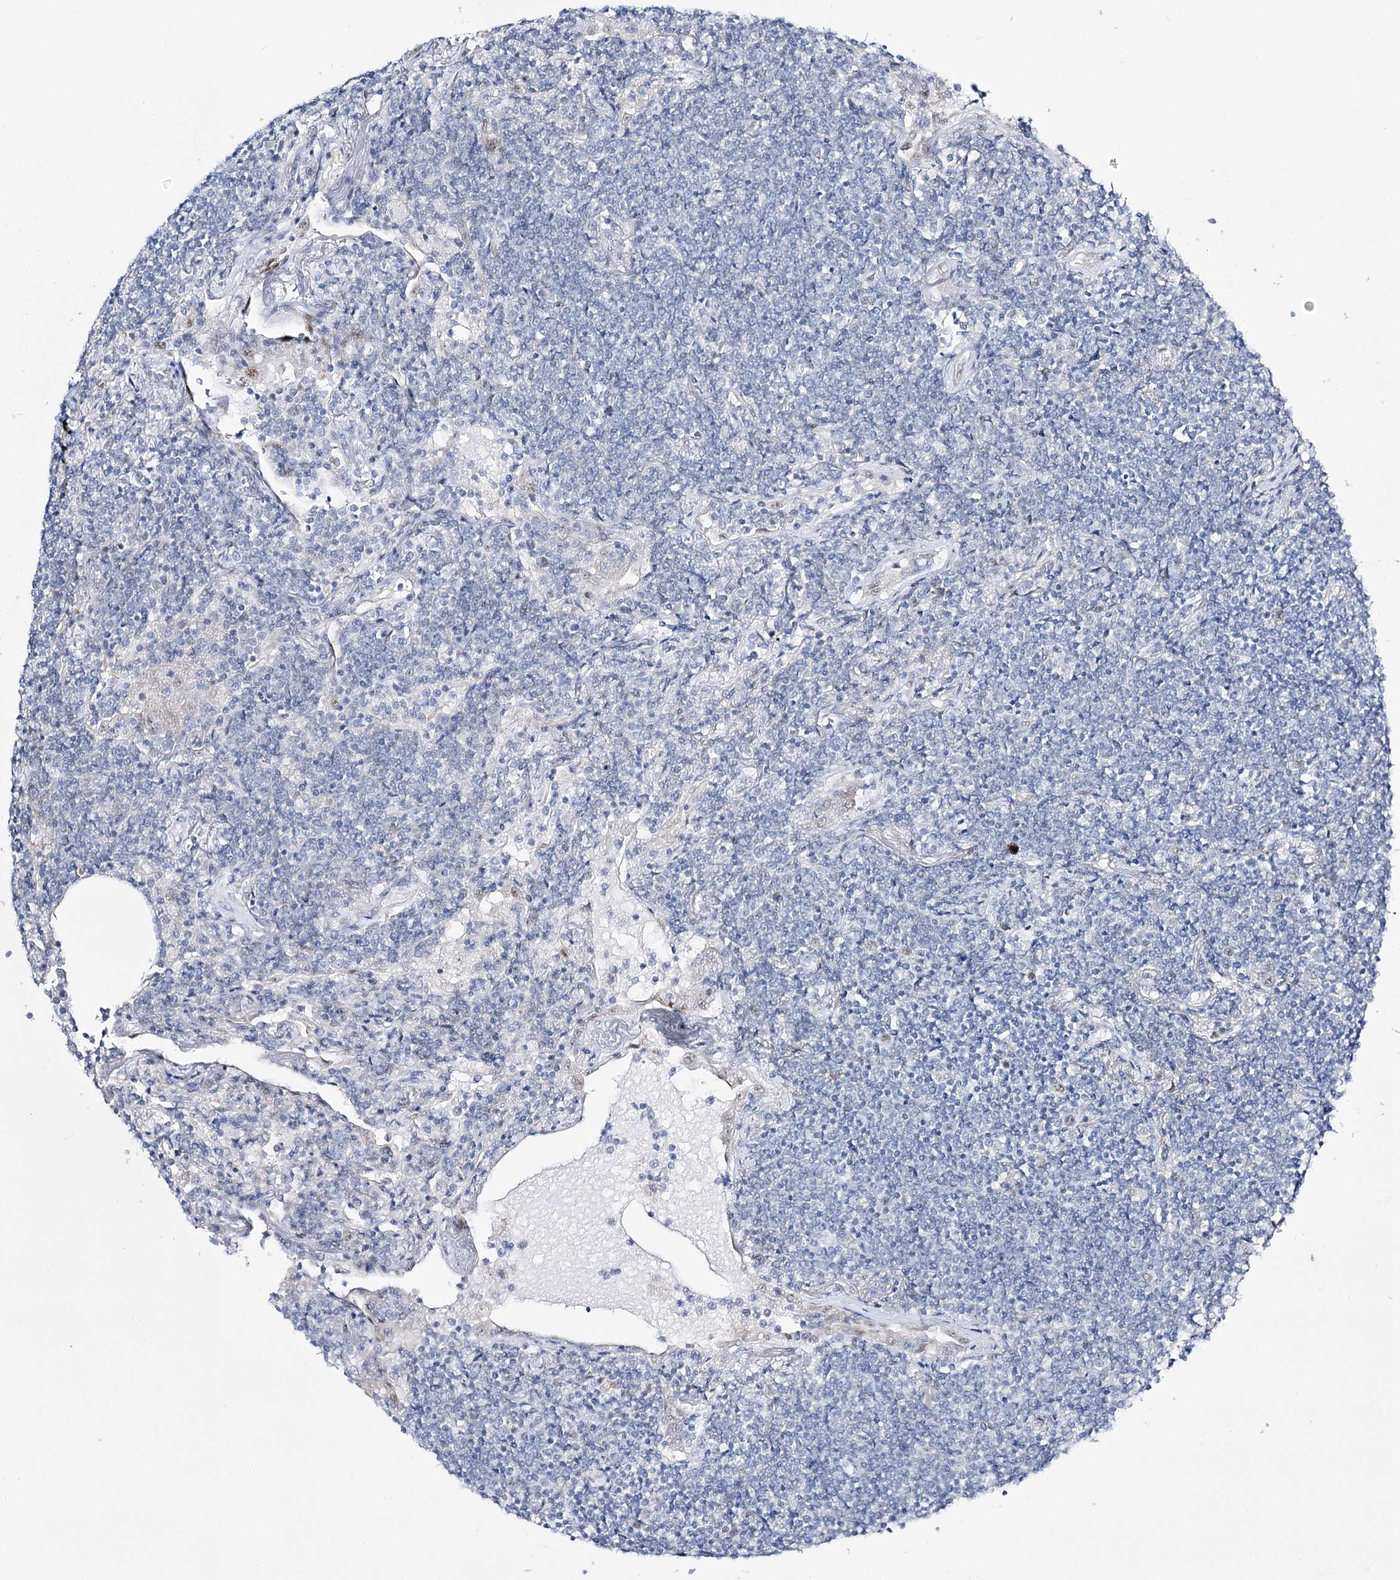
{"staining": {"intensity": "negative", "quantity": "none", "location": "none"}, "tissue": "lymphoma", "cell_type": "Tumor cells", "image_type": "cancer", "snomed": [{"axis": "morphology", "description": "Malignant lymphoma, non-Hodgkin's type, Low grade"}, {"axis": "topography", "description": "Lung"}], "caption": "Immunohistochemistry (IHC) of low-grade malignant lymphoma, non-Hodgkin's type exhibits no expression in tumor cells.", "gene": "RBM15B", "patient": {"sex": "female", "age": 71}}